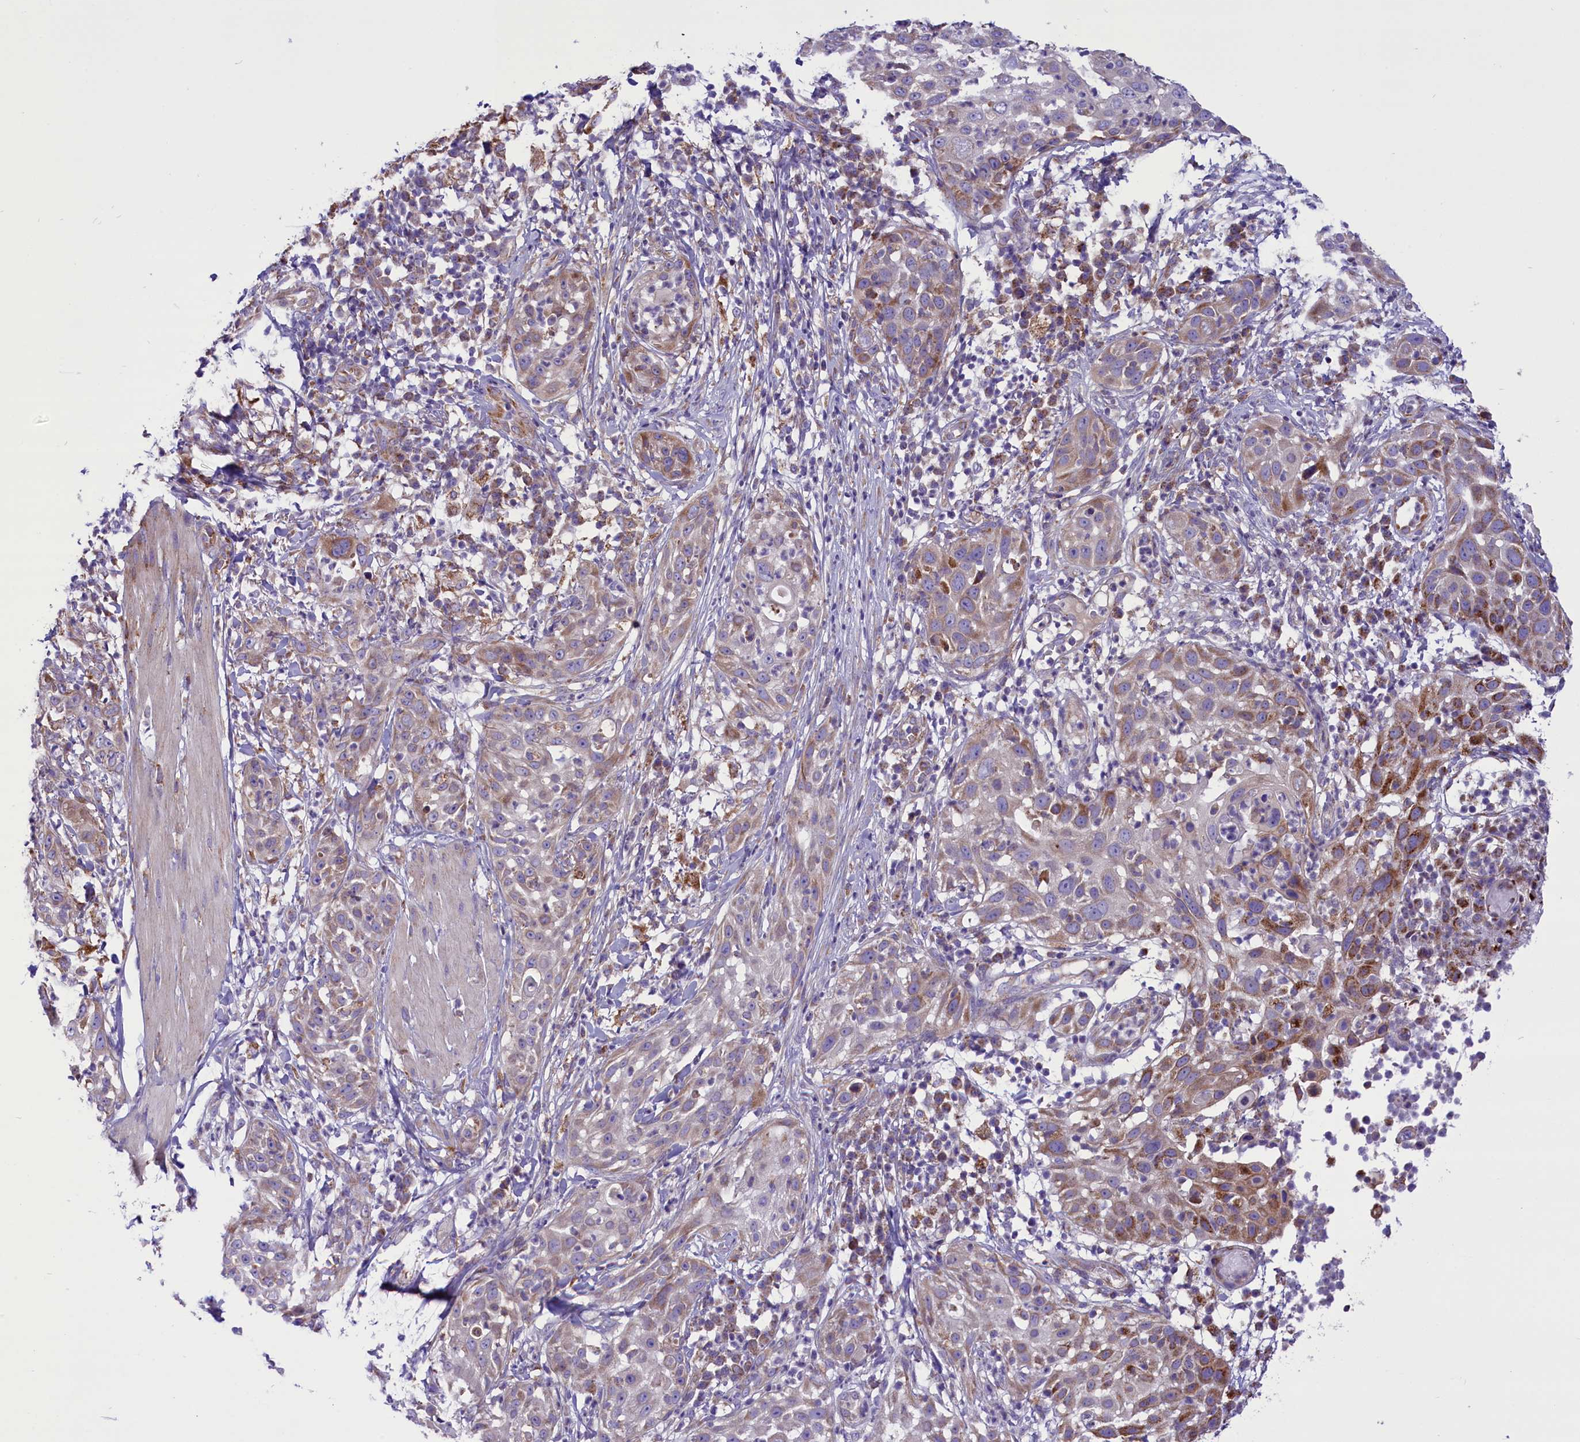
{"staining": {"intensity": "moderate", "quantity": "<25%", "location": "cytoplasmic/membranous"}, "tissue": "skin cancer", "cell_type": "Tumor cells", "image_type": "cancer", "snomed": [{"axis": "morphology", "description": "Squamous cell carcinoma, NOS"}, {"axis": "topography", "description": "Skin"}], "caption": "An immunohistochemistry micrograph of neoplastic tissue is shown. Protein staining in brown labels moderate cytoplasmic/membranous positivity in squamous cell carcinoma (skin) within tumor cells. (DAB (3,3'-diaminobenzidine) = brown stain, brightfield microscopy at high magnification).", "gene": "PTPRU", "patient": {"sex": "female", "age": 44}}